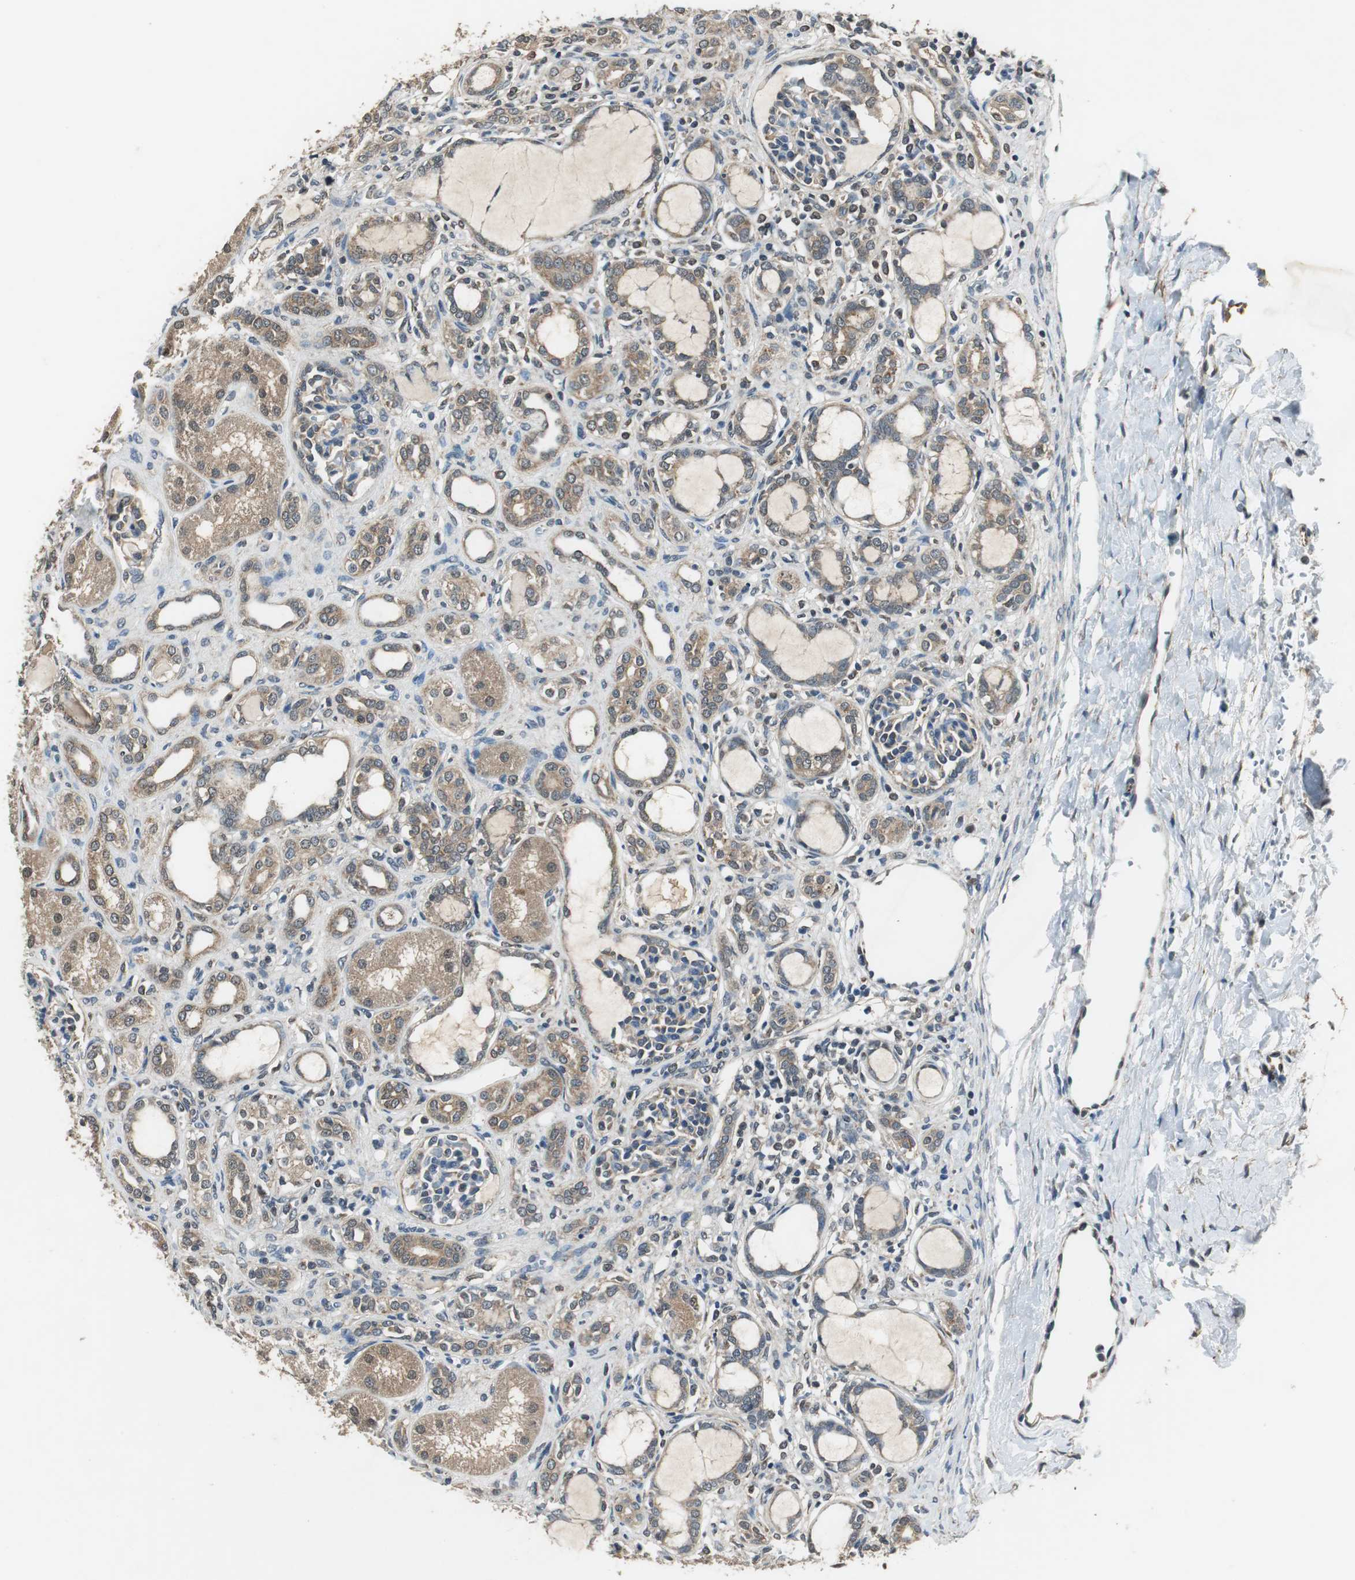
{"staining": {"intensity": "moderate", "quantity": "25%-75%", "location": "cytoplasmic/membranous"}, "tissue": "kidney", "cell_type": "Cells in glomeruli", "image_type": "normal", "snomed": [{"axis": "morphology", "description": "Normal tissue, NOS"}, {"axis": "topography", "description": "Kidney"}], "caption": "Human kidney stained for a protein (brown) exhibits moderate cytoplasmic/membranous positive positivity in about 25%-75% of cells in glomeruli.", "gene": "PSMB4", "patient": {"sex": "male", "age": 7}}